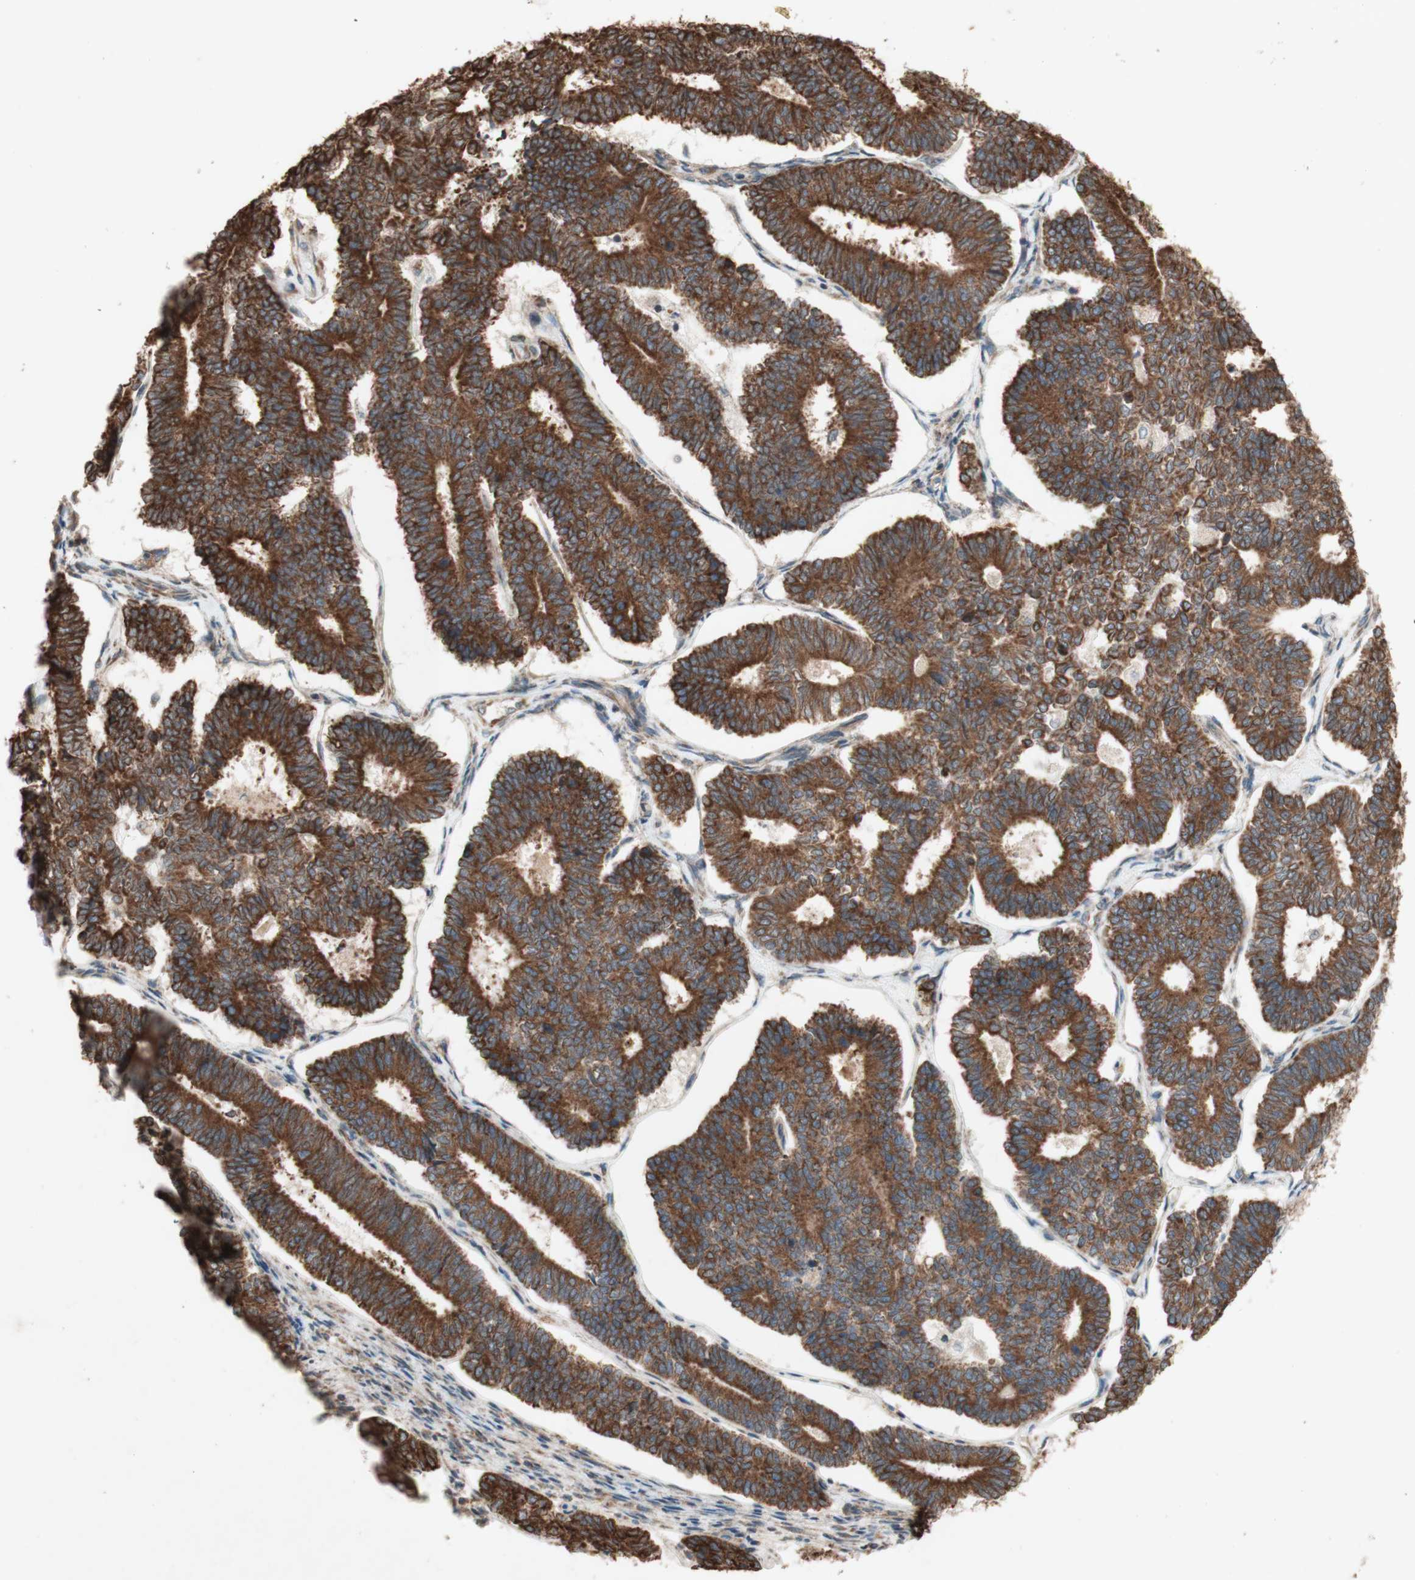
{"staining": {"intensity": "strong", "quantity": ">75%", "location": "cytoplasmic/membranous"}, "tissue": "endometrial cancer", "cell_type": "Tumor cells", "image_type": "cancer", "snomed": [{"axis": "morphology", "description": "Adenocarcinoma, NOS"}, {"axis": "topography", "description": "Endometrium"}], "caption": "Protein analysis of endometrial adenocarcinoma tissue demonstrates strong cytoplasmic/membranous positivity in approximately >75% of tumor cells.", "gene": "SOCS2", "patient": {"sex": "female", "age": 70}}